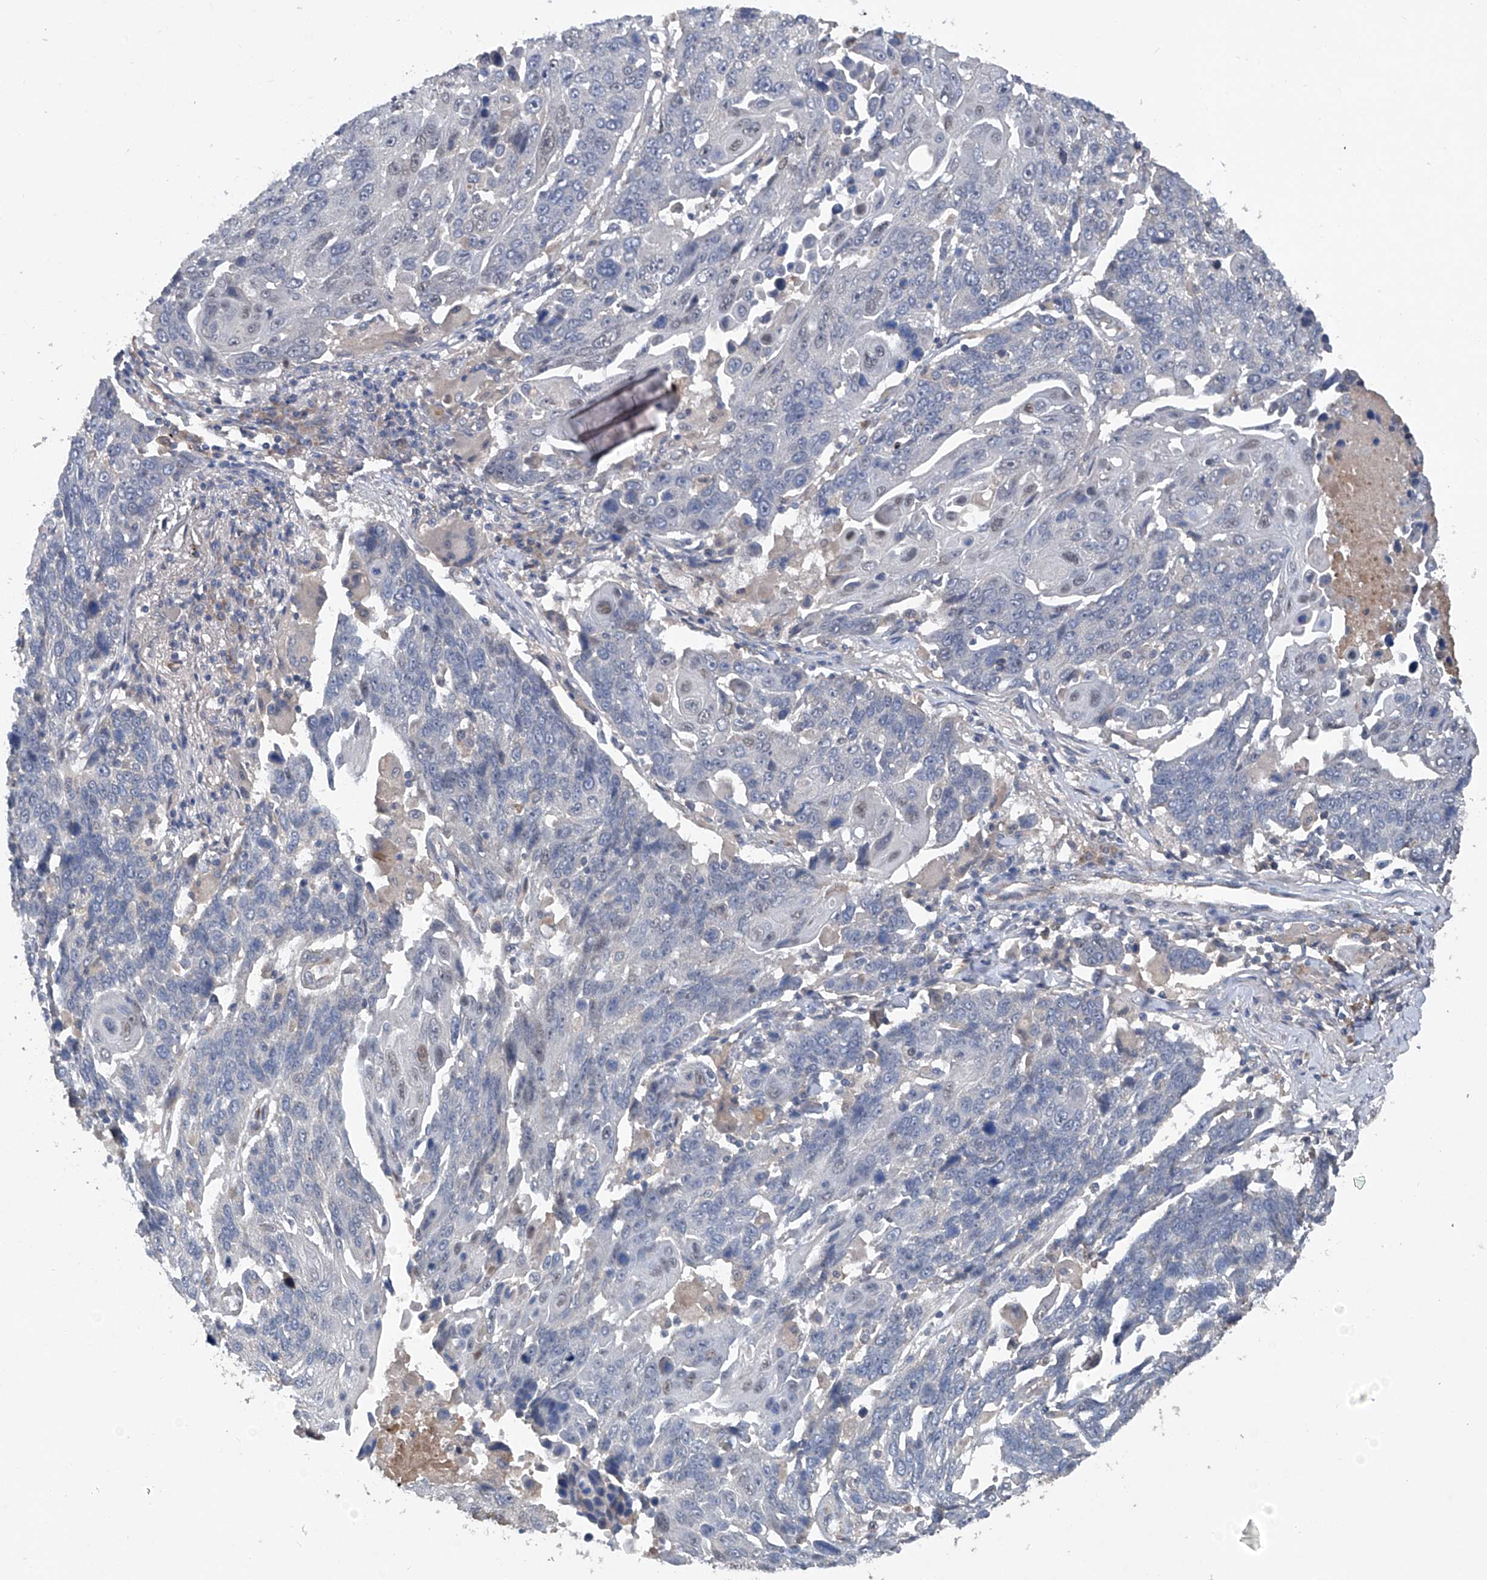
{"staining": {"intensity": "negative", "quantity": "none", "location": "none"}, "tissue": "lung cancer", "cell_type": "Tumor cells", "image_type": "cancer", "snomed": [{"axis": "morphology", "description": "Squamous cell carcinoma, NOS"}, {"axis": "topography", "description": "Lung"}], "caption": "IHC photomicrograph of neoplastic tissue: lung cancer stained with DAB displays no significant protein staining in tumor cells.", "gene": "PCSK5", "patient": {"sex": "male", "age": 66}}